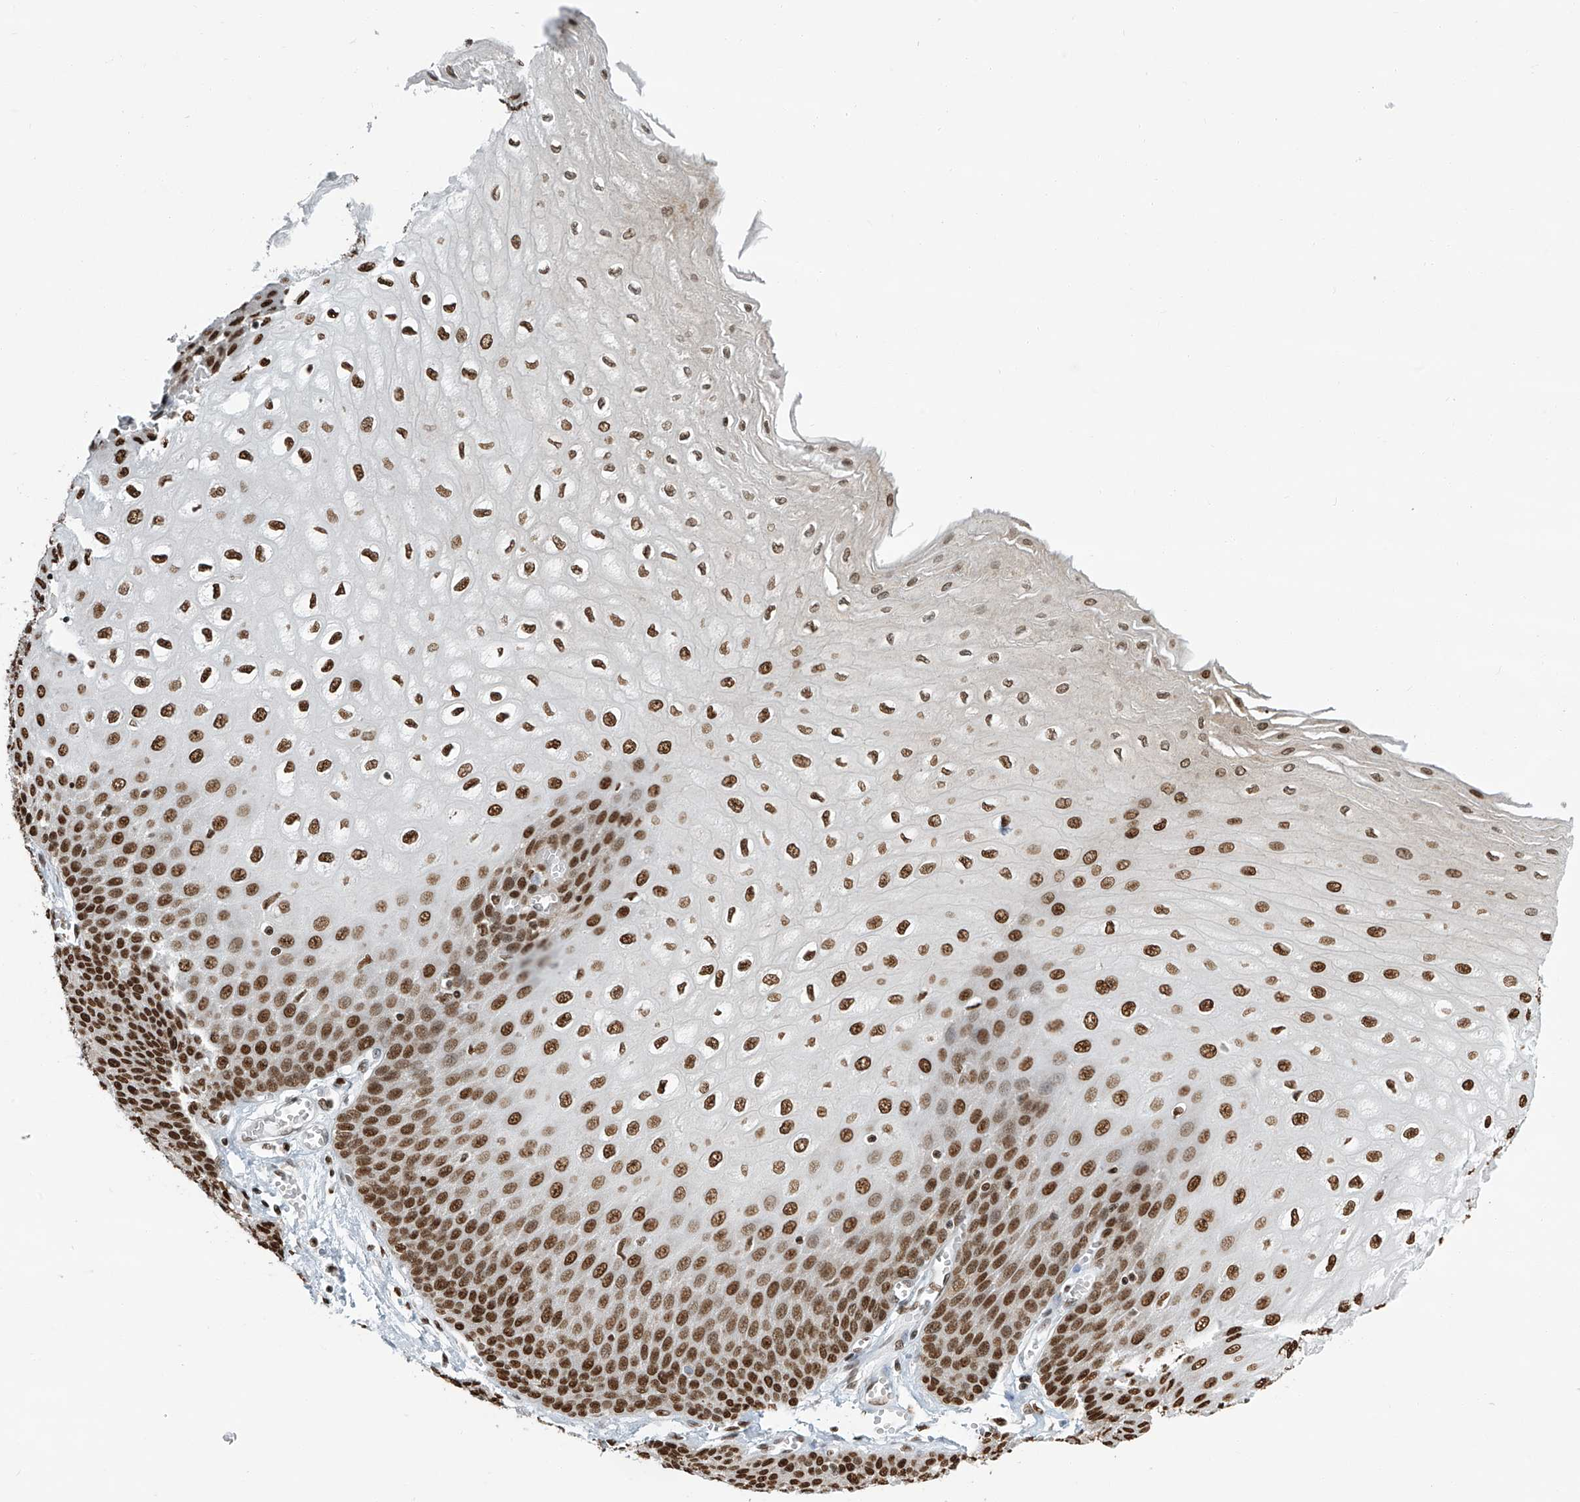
{"staining": {"intensity": "strong", "quantity": ">75%", "location": "nuclear"}, "tissue": "esophagus", "cell_type": "Squamous epithelial cells", "image_type": "normal", "snomed": [{"axis": "morphology", "description": "Normal tissue, NOS"}, {"axis": "topography", "description": "Esophagus"}], "caption": "Immunohistochemistry (IHC) image of unremarkable esophagus: human esophagus stained using immunohistochemistry (IHC) shows high levels of strong protein expression localized specifically in the nuclear of squamous epithelial cells, appearing as a nuclear brown color.", "gene": "ENSG00000257390", "patient": {"sex": "male", "age": 60}}